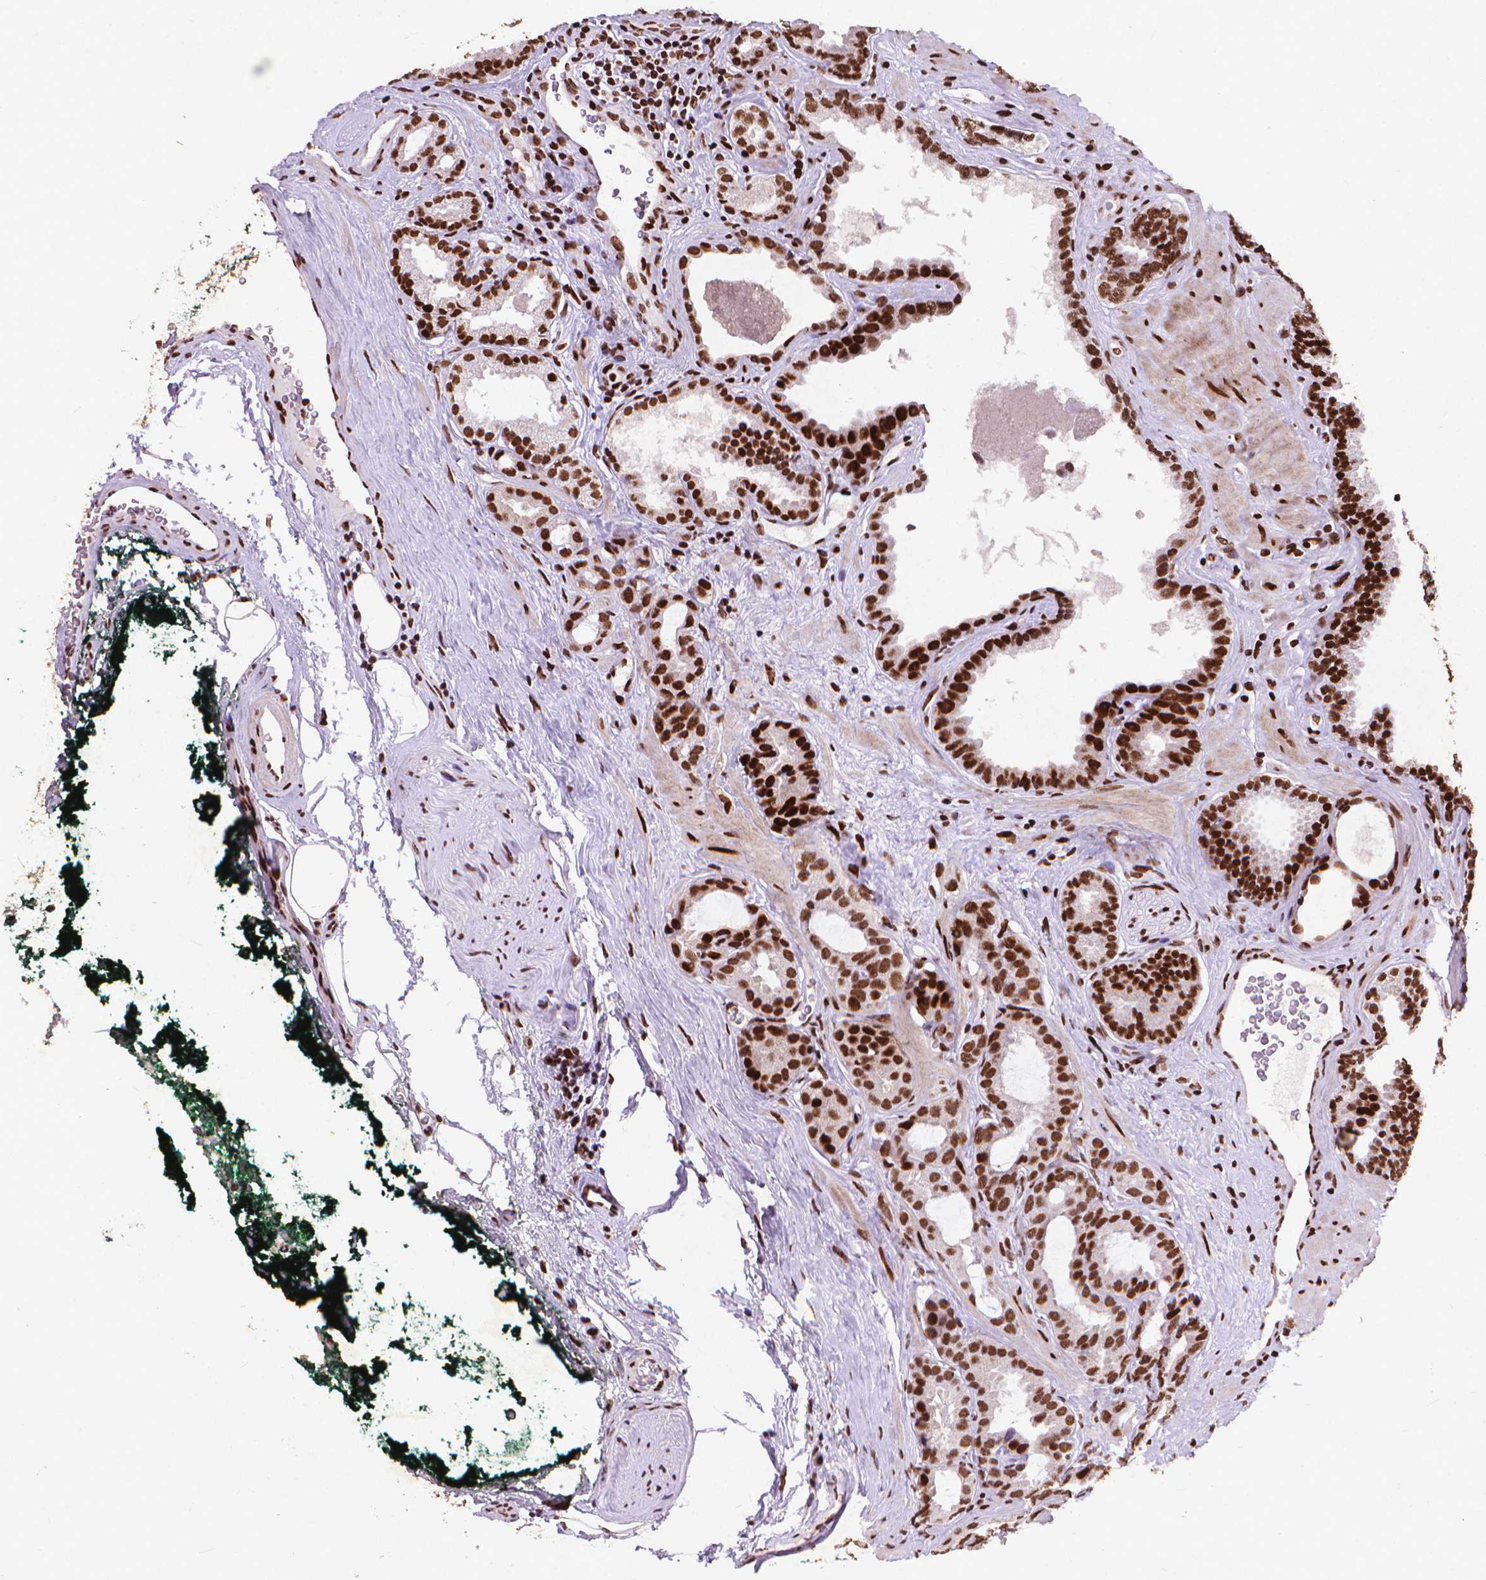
{"staining": {"intensity": "strong", "quantity": ">75%", "location": "nuclear"}, "tissue": "prostate cancer", "cell_type": "Tumor cells", "image_type": "cancer", "snomed": [{"axis": "morphology", "description": "Adenocarcinoma, NOS"}, {"axis": "topography", "description": "Prostate"}], "caption": "Immunohistochemistry histopathology image of human adenocarcinoma (prostate) stained for a protein (brown), which reveals high levels of strong nuclear positivity in approximately >75% of tumor cells.", "gene": "CITED2", "patient": {"sex": "male", "age": 64}}